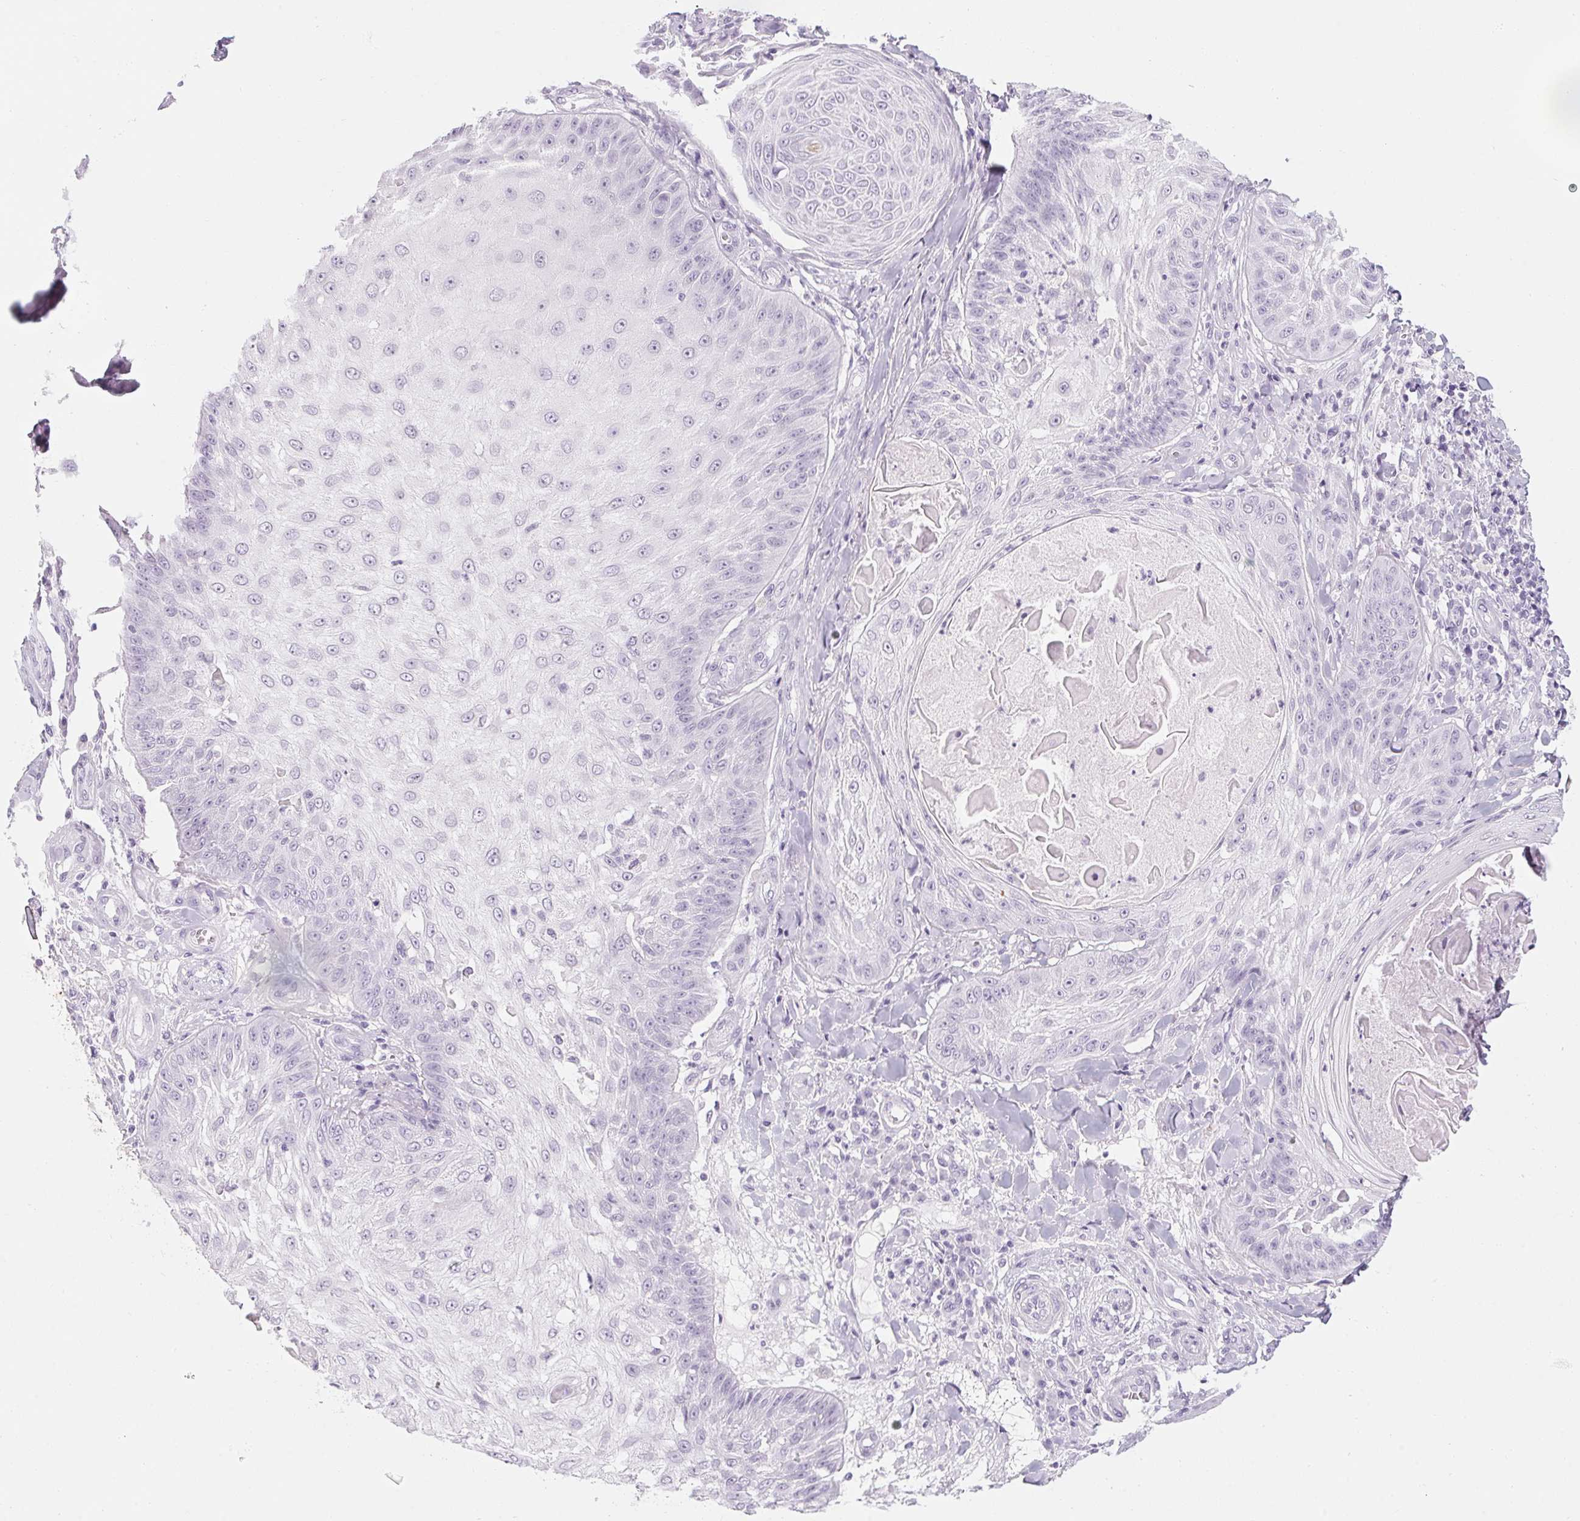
{"staining": {"intensity": "weak", "quantity": "<25%", "location": "cytoplasmic/membranous"}, "tissue": "skin cancer", "cell_type": "Tumor cells", "image_type": "cancer", "snomed": [{"axis": "morphology", "description": "Squamous cell carcinoma, NOS"}, {"axis": "topography", "description": "Skin"}], "caption": "Immunohistochemical staining of skin cancer reveals no significant staining in tumor cells. The staining is performed using DAB (3,3'-diaminobenzidine) brown chromogen with nuclei counter-stained in using hematoxylin.", "gene": "RPTN", "patient": {"sex": "male", "age": 70}}